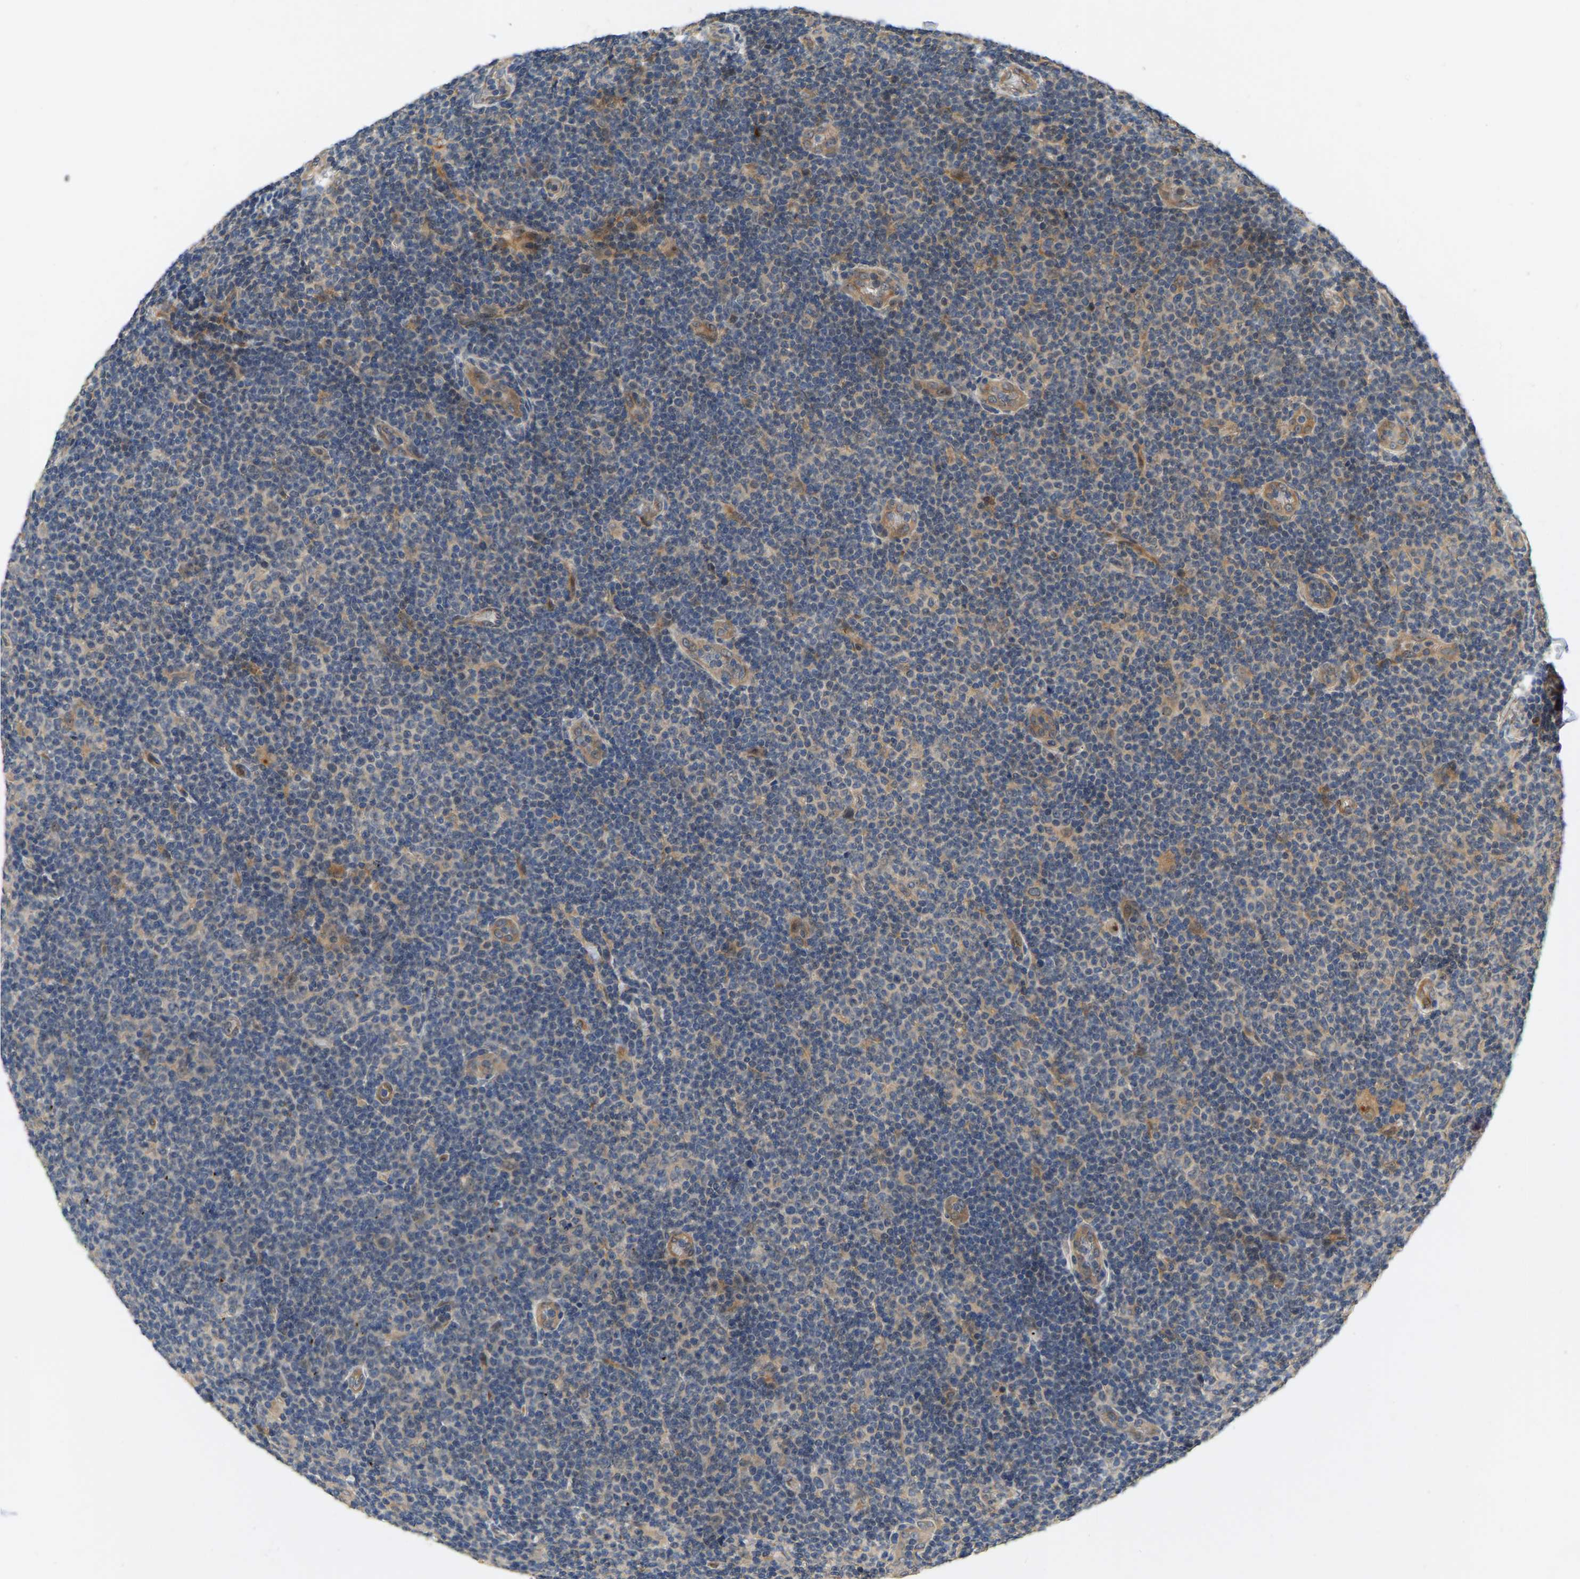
{"staining": {"intensity": "negative", "quantity": "none", "location": "none"}, "tissue": "lymphoma", "cell_type": "Tumor cells", "image_type": "cancer", "snomed": [{"axis": "morphology", "description": "Malignant lymphoma, non-Hodgkin's type, Low grade"}, {"axis": "topography", "description": "Lymph node"}], "caption": "High magnification brightfield microscopy of malignant lymphoma, non-Hodgkin's type (low-grade) stained with DAB (brown) and counterstained with hematoxylin (blue): tumor cells show no significant positivity.", "gene": "LIMK2", "patient": {"sex": "male", "age": 83}}